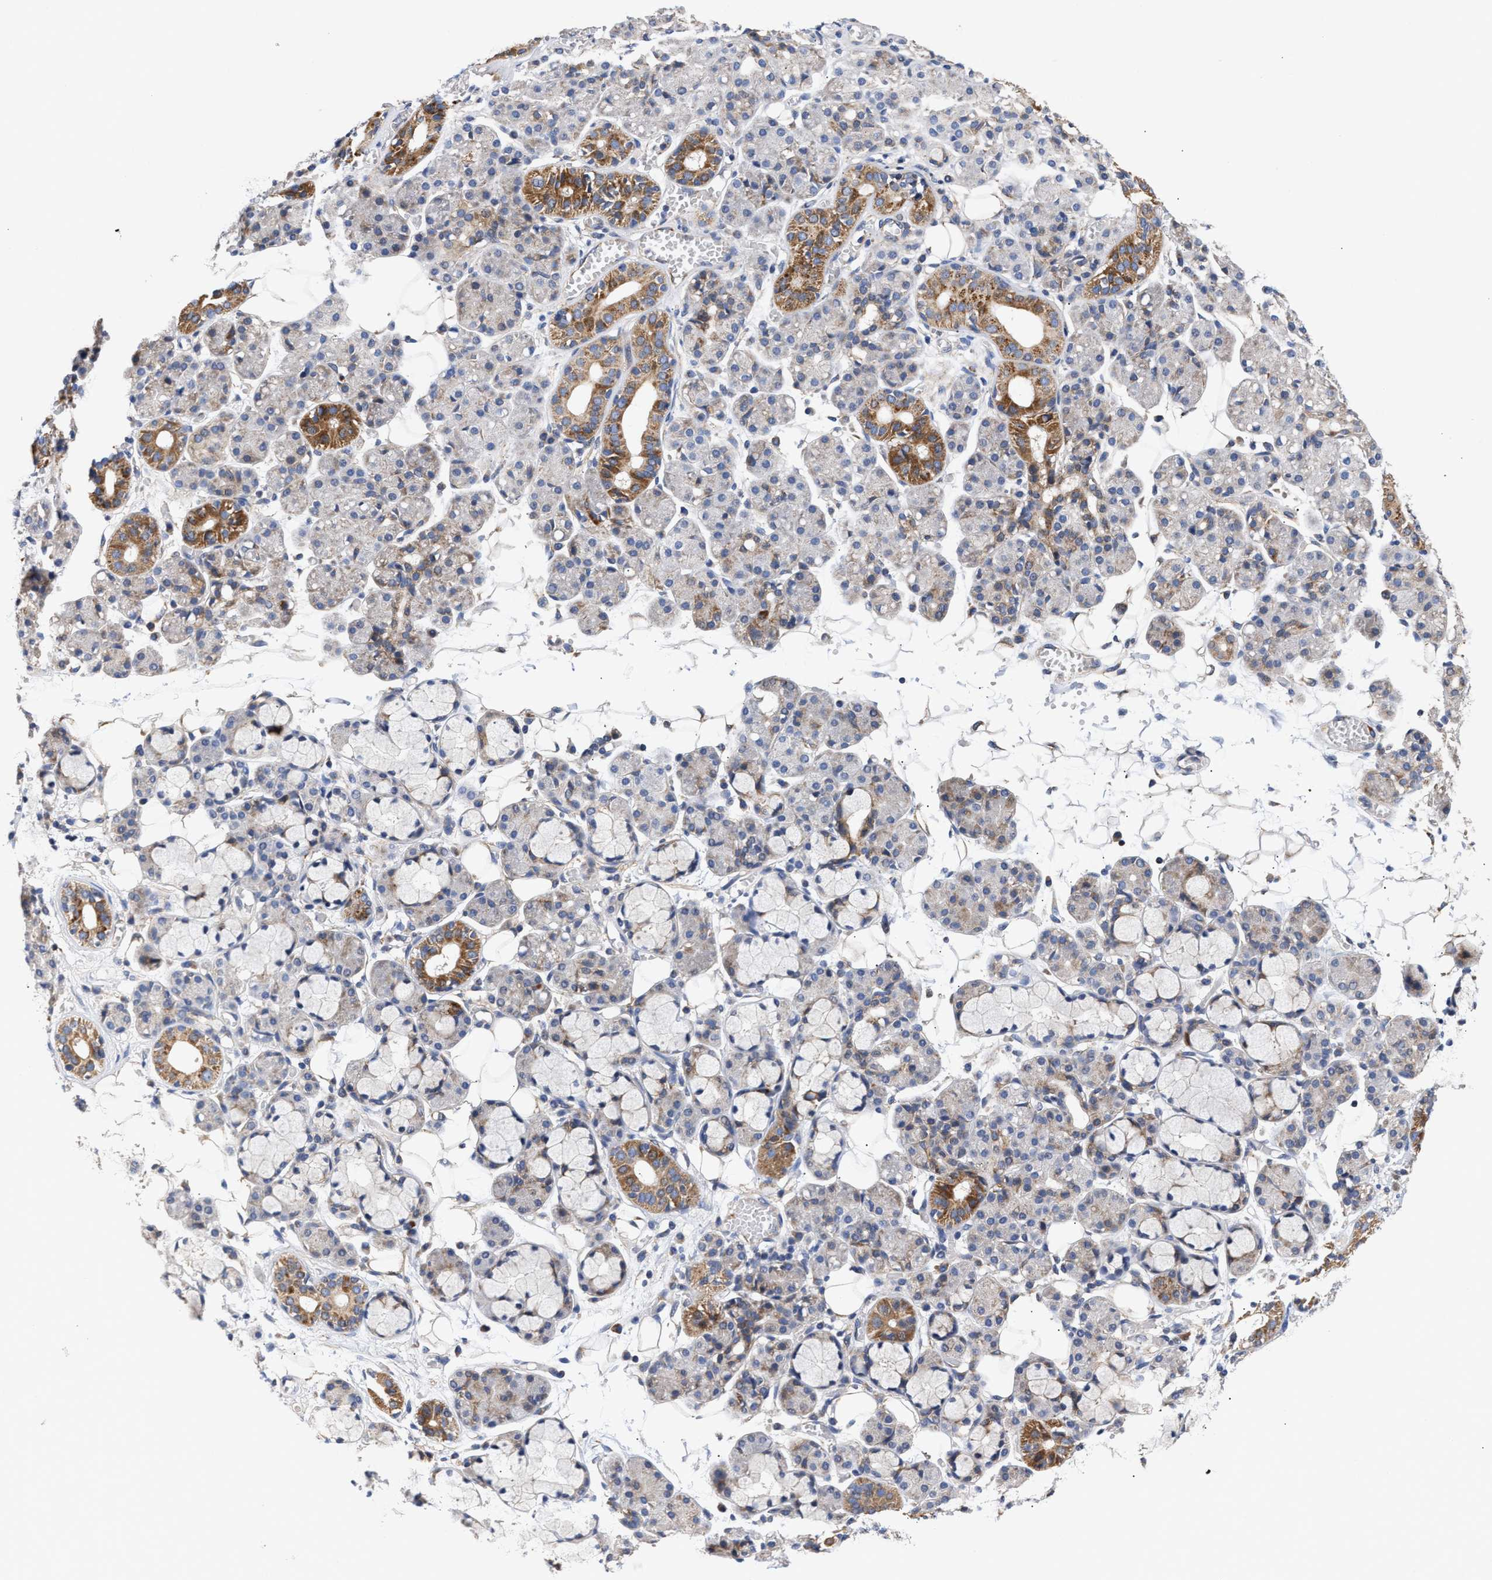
{"staining": {"intensity": "strong", "quantity": "<25%", "location": "cytoplasmic/membranous"}, "tissue": "salivary gland", "cell_type": "Glandular cells", "image_type": "normal", "snomed": [{"axis": "morphology", "description": "Normal tissue, NOS"}, {"axis": "topography", "description": "Salivary gland"}], "caption": "Protein staining shows strong cytoplasmic/membranous expression in approximately <25% of glandular cells in normal salivary gland.", "gene": "MALSU1", "patient": {"sex": "male", "age": 63}}